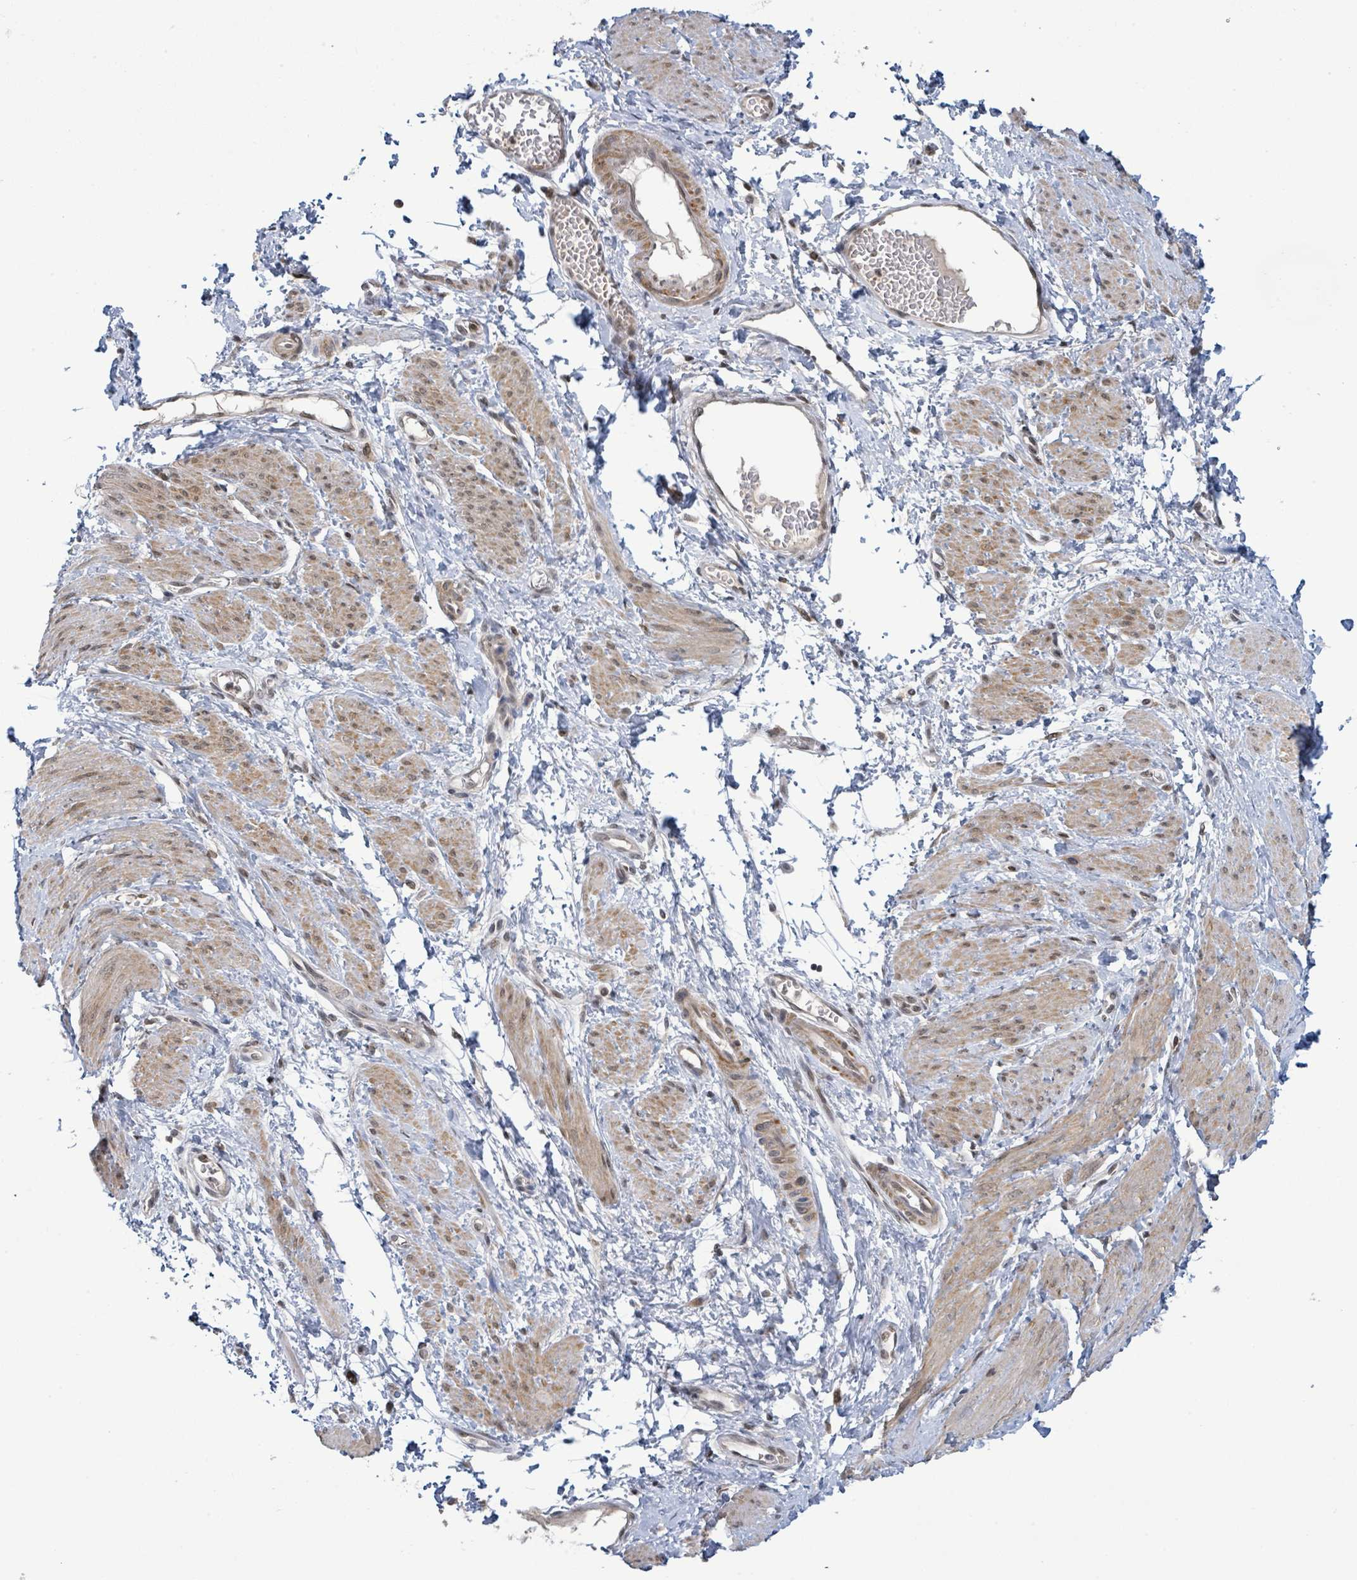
{"staining": {"intensity": "moderate", "quantity": "25%-75%", "location": "cytoplasmic/membranous,nuclear"}, "tissue": "smooth muscle", "cell_type": "Smooth muscle cells", "image_type": "normal", "snomed": [{"axis": "morphology", "description": "Normal tissue, NOS"}, {"axis": "topography", "description": "Smooth muscle"}, {"axis": "topography", "description": "Uterus"}], "caption": "A high-resolution image shows immunohistochemistry staining of normal smooth muscle, which demonstrates moderate cytoplasmic/membranous,nuclear staining in approximately 25%-75% of smooth muscle cells. The staining was performed using DAB to visualize the protein expression in brown, while the nuclei were stained in blue with hematoxylin (Magnification: 20x).", "gene": "SBF2", "patient": {"sex": "female", "age": 39}}